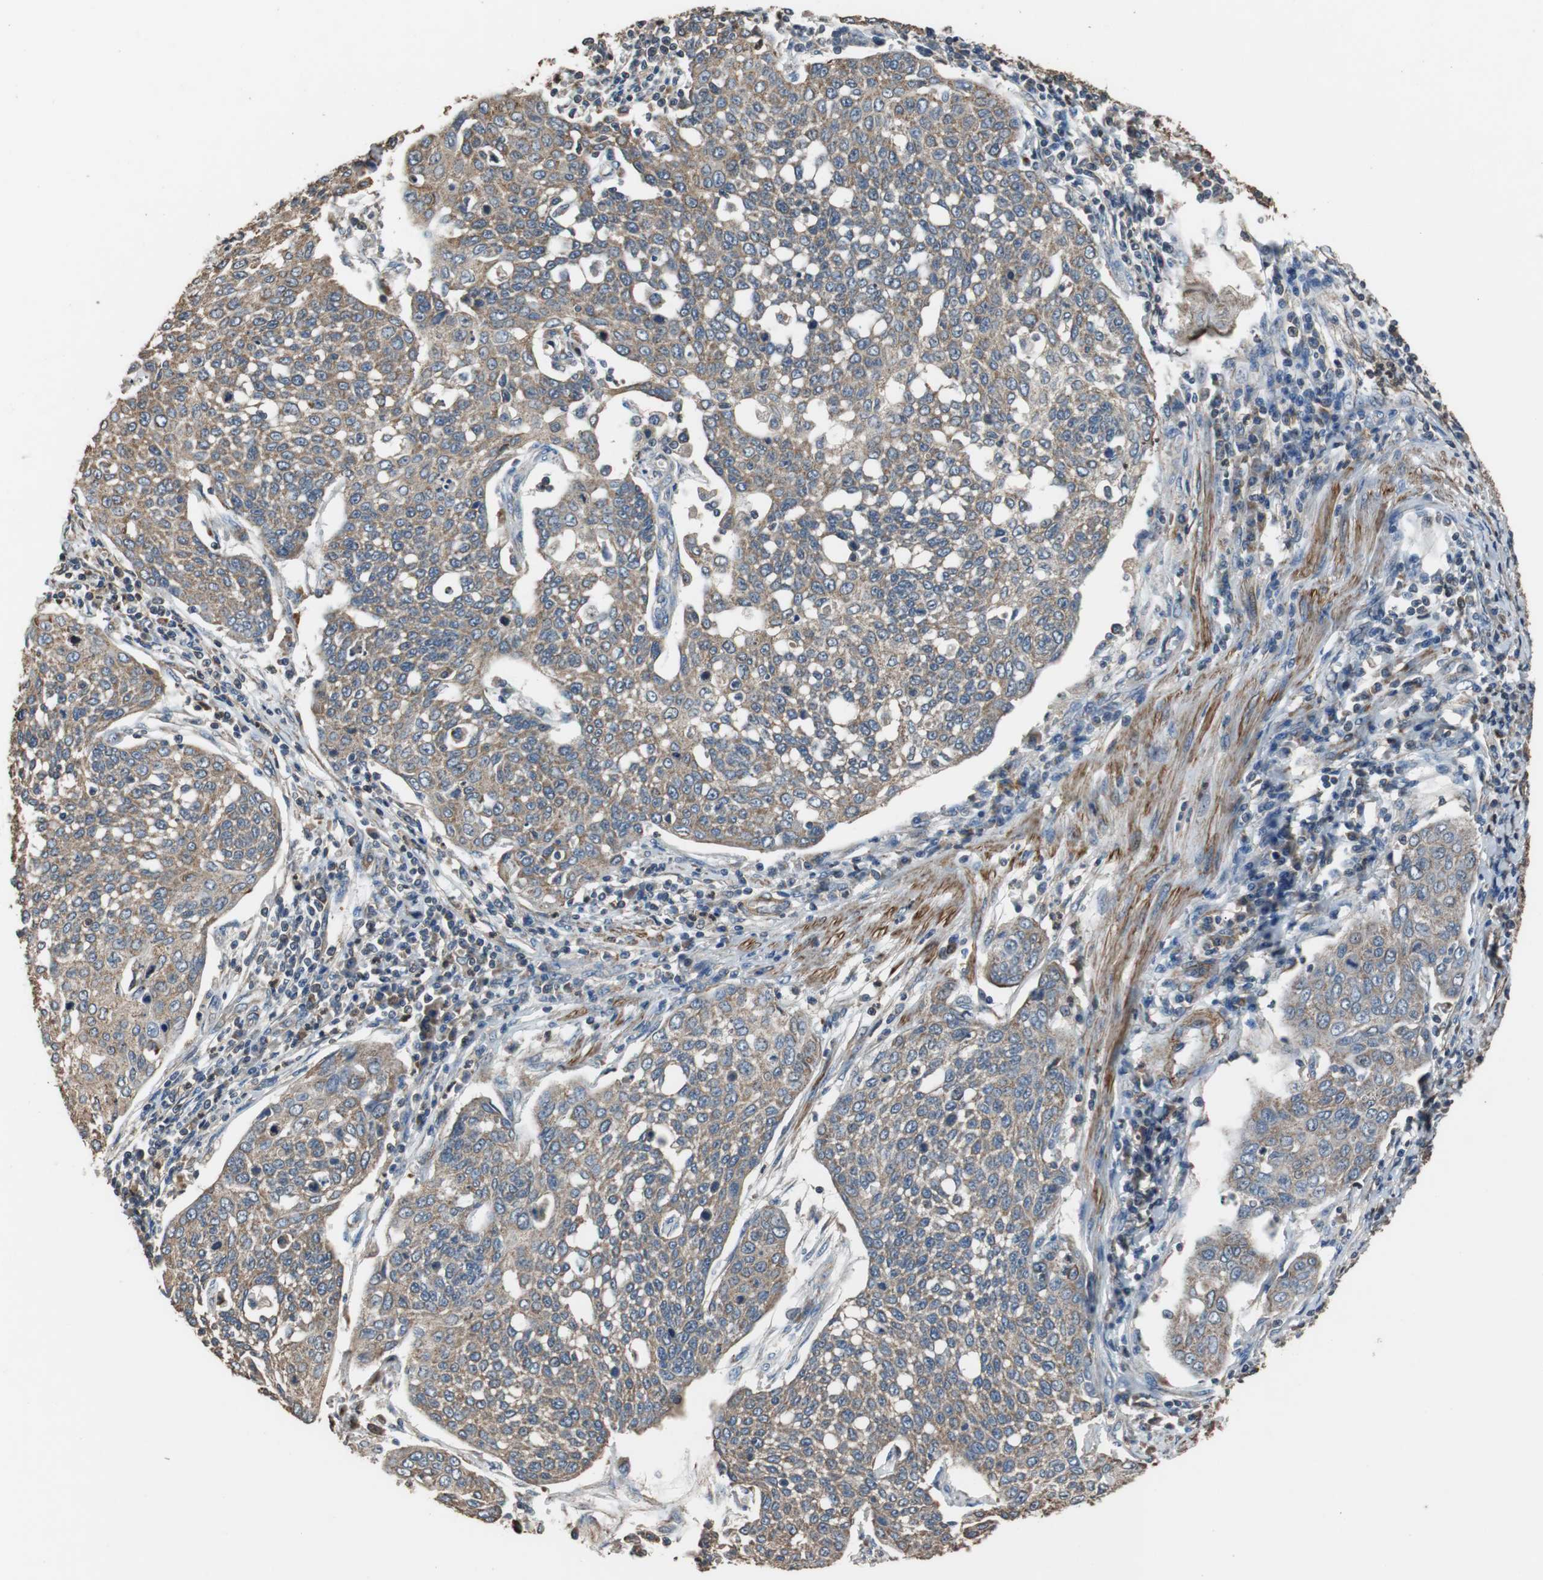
{"staining": {"intensity": "moderate", "quantity": ">75%", "location": "cytoplasmic/membranous"}, "tissue": "cervical cancer", "cell_type": "Tumor cells", "image_type": "cancer", "snomed": [{"axis": "morphology", "description": "Squamous cell carcinoma, NOS"}, {"axis": "topography", "description": "Cervix"}], "caption": "Immunohistochemical staining of human squamous cell carcinoma (cervical) exhibits medium levels of moderate cytoplasmic/membranous protein staining in approximately >75% of tumor cells.", "gene": "PITRM1", "patient": {"sex": "female", "age": 34}}